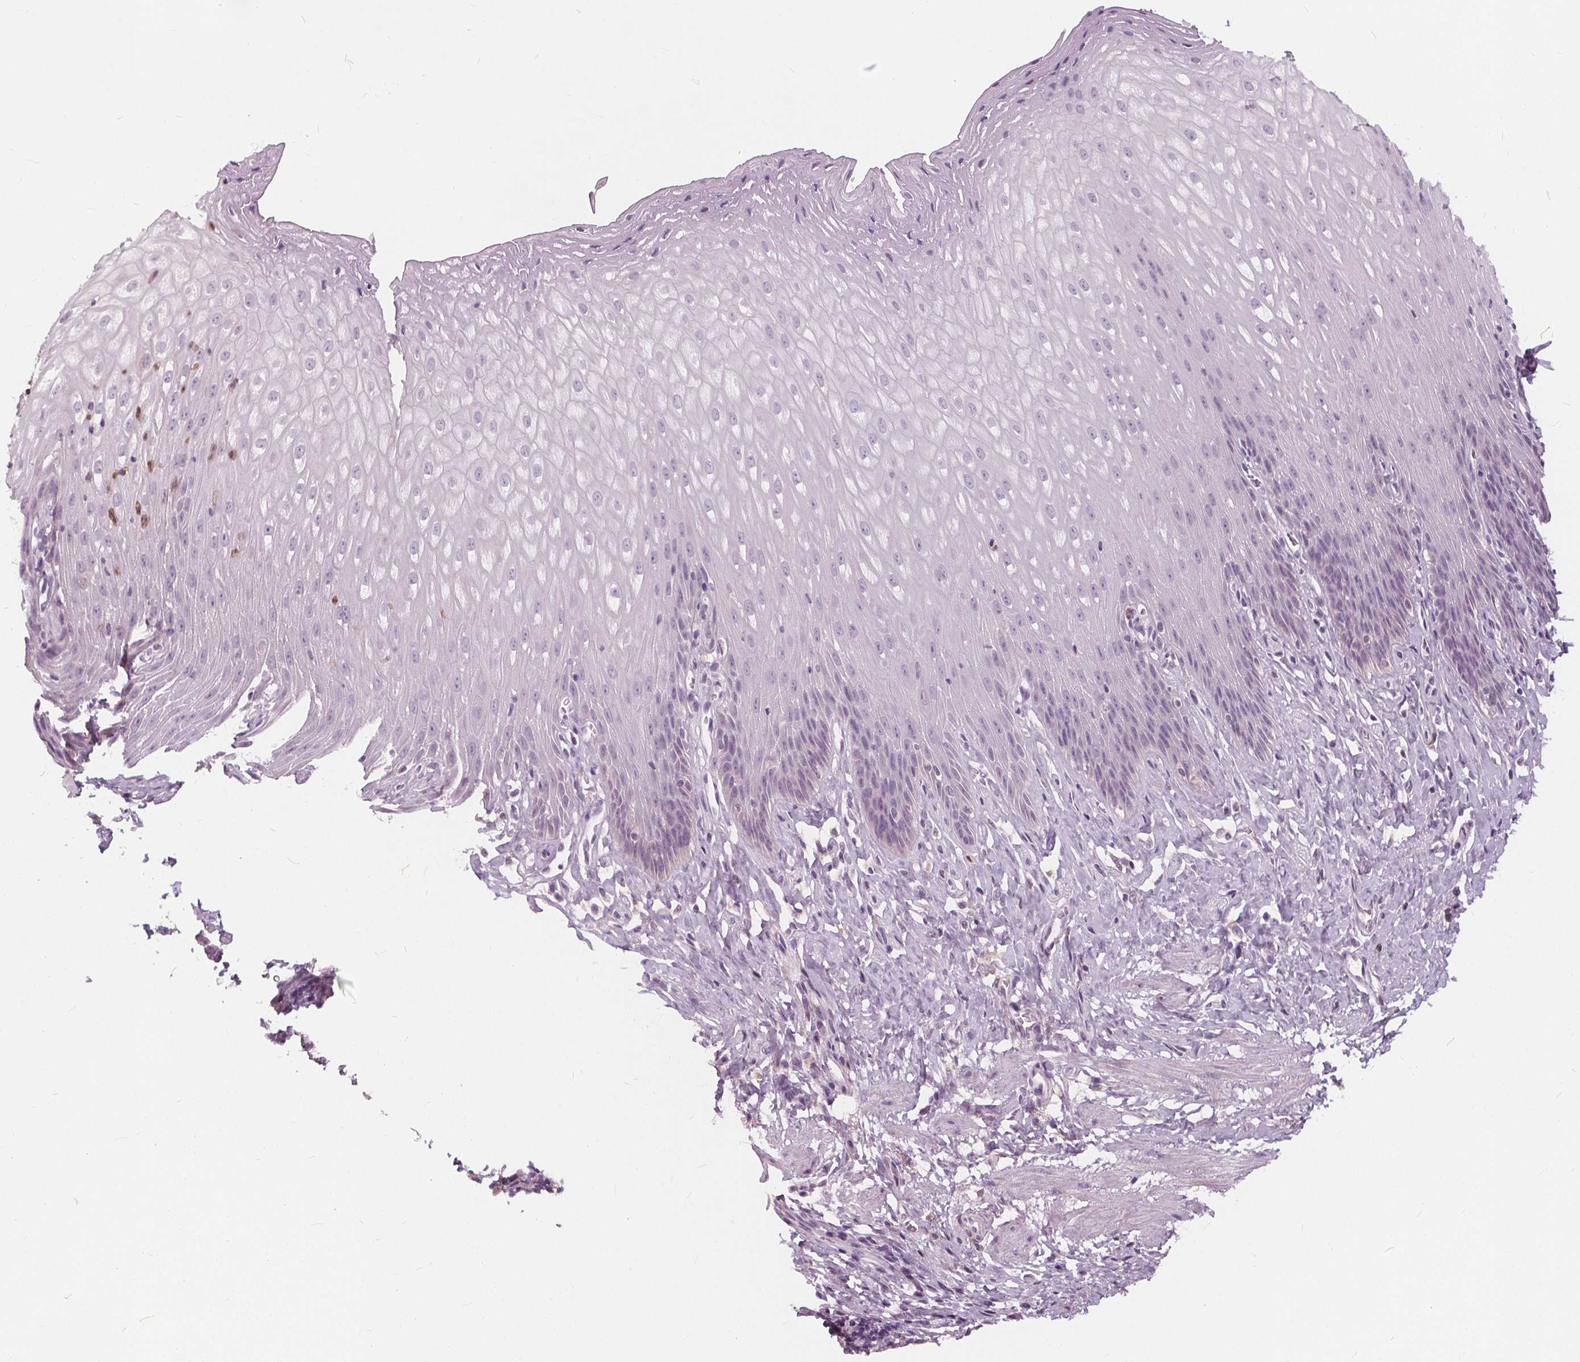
{"staining": {"intensity": "negative", "quantity": "none", "location": "none"}, "tissue": "esophagus", "cell_type": "Squamous epithelial cells", "image_type": "normal", "snomed": [{"axis": "morphology", "description": "Normal tissue, NOS"}, {"axis": "topography", "description": "Esophagus"}], "caption": "Photomicrograph shows no significant protein expression in squamous epithelial cells of benign esophagus.", "gene": "HAAO", "patient": {"sex": "female", "age": 61}}